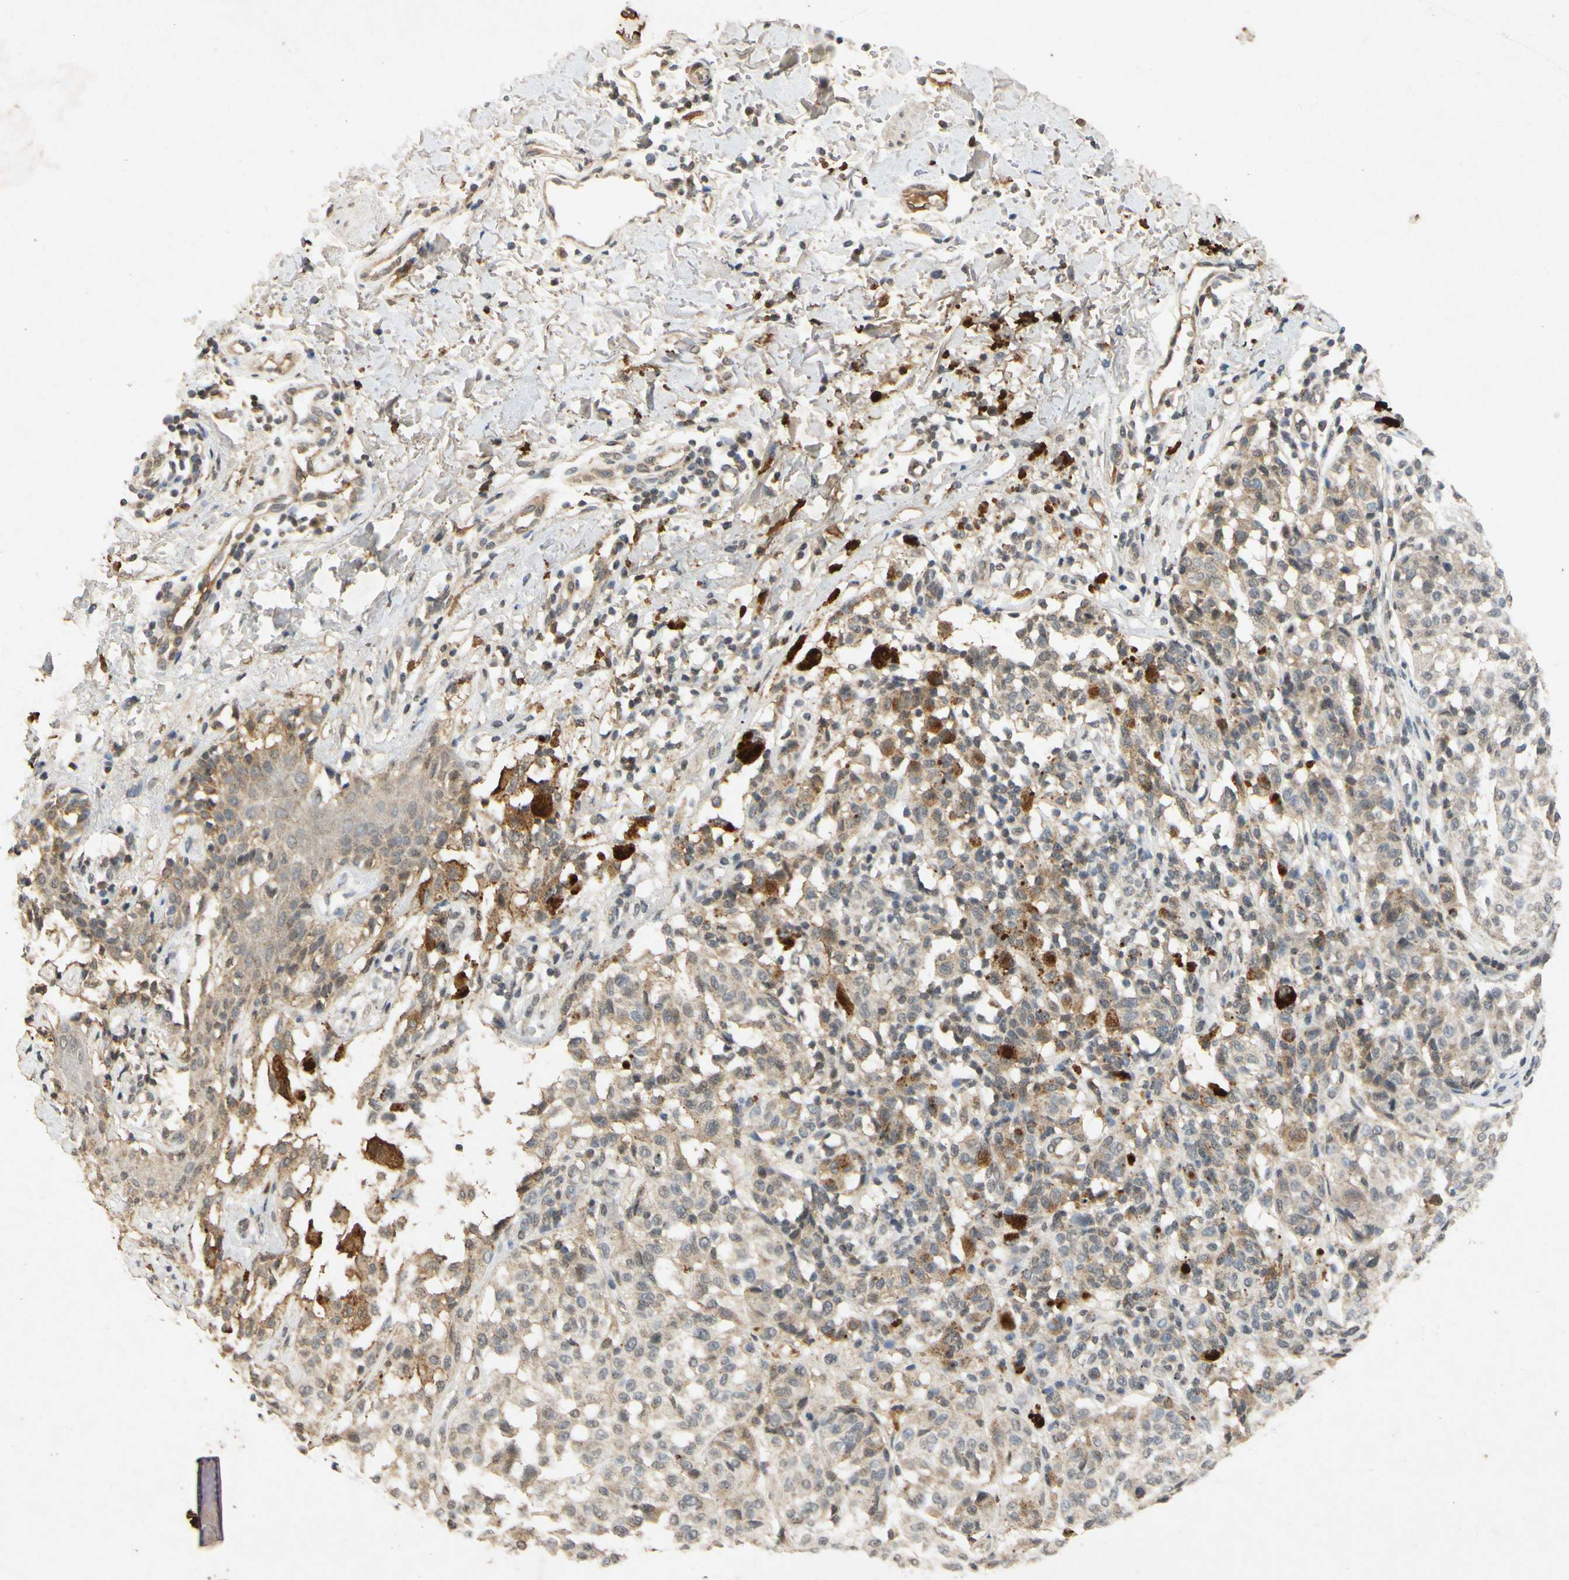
{"staining": {"intensity": "weak", "quantity": "25%-75%", "location": "cytoplasmic/membranous"}, "tissue": "melanoma", "cell_type": "Tumor cells", "image_type": "cancer", "snomed": [{"axis": "morphology", "description": "Malignant melanoma, NOS"}, {"axis": "topography", "description": "Skin"}], "caption": "High-magnification brightfield microscopy of malignant melanoma stained with DAB (brown) and counterstained with hematoxylin (blue). tumor cells exhibit weak cytoplasmic/membranous staining is identified in about25%-75% of cells.", "gene": "CP", "patient": {"sex": "female", "age": 46}}